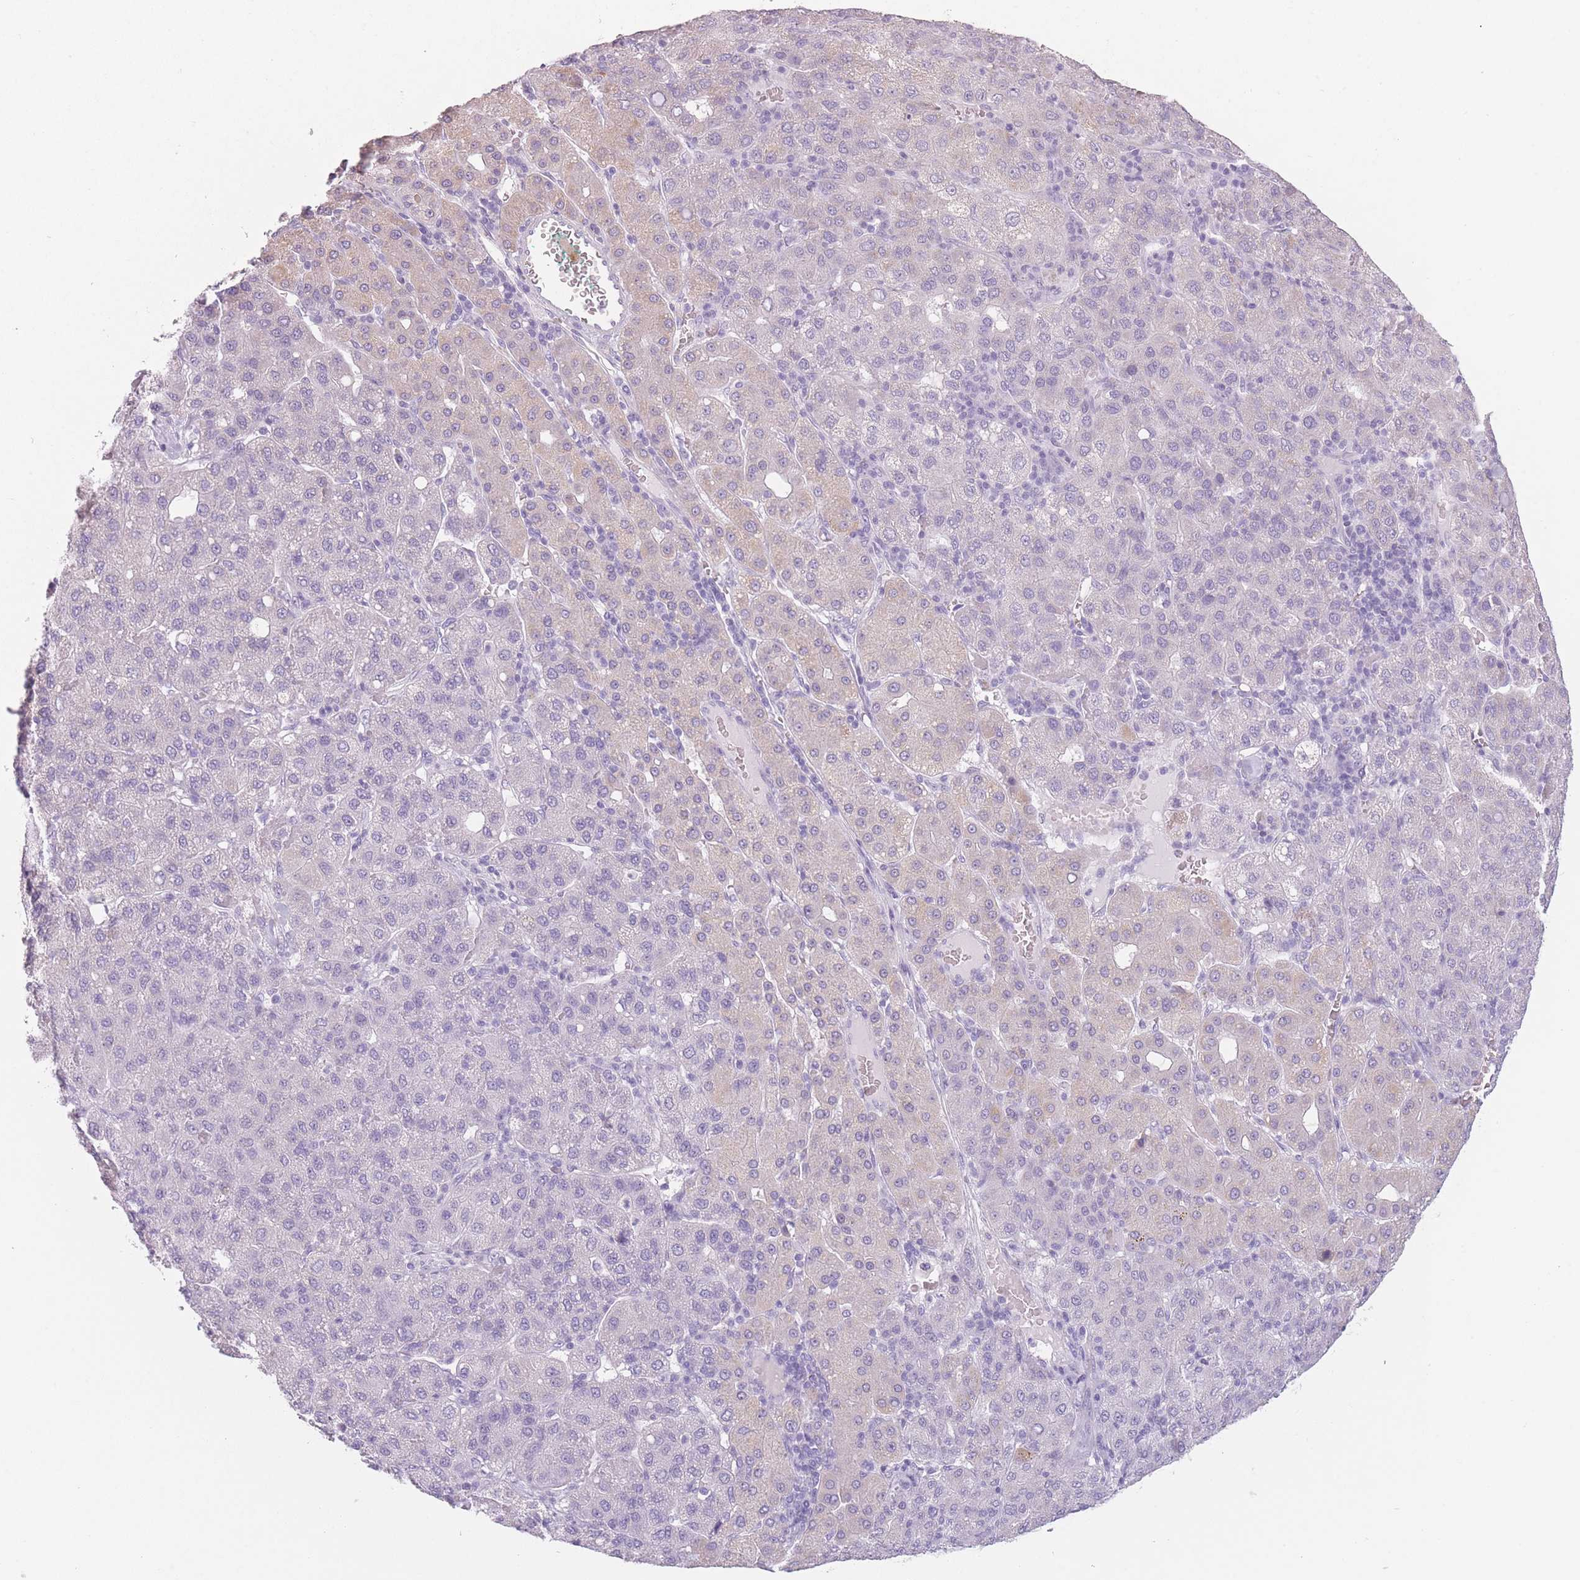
{"staining": {"intensity": "weak", "quantity": "<25%", "location": "cytoplasmic/membranous"}, "tissue": "liver cancer", "cell_type": "Tumor cells", "image_type": "cancer", "snomed": [{"axis": "morphology", "description": "Carcinoma, Hepatocellular, NOS"}, {"axis": "topography", "description": "Liver"}], "caption": "Immunohistochemical staining of hepatocellular carcinoma (liver) exhibits no significant expression in tumor cells.", "gene": "TMEM236", "patient": {"sex": "male", "age": 65}}